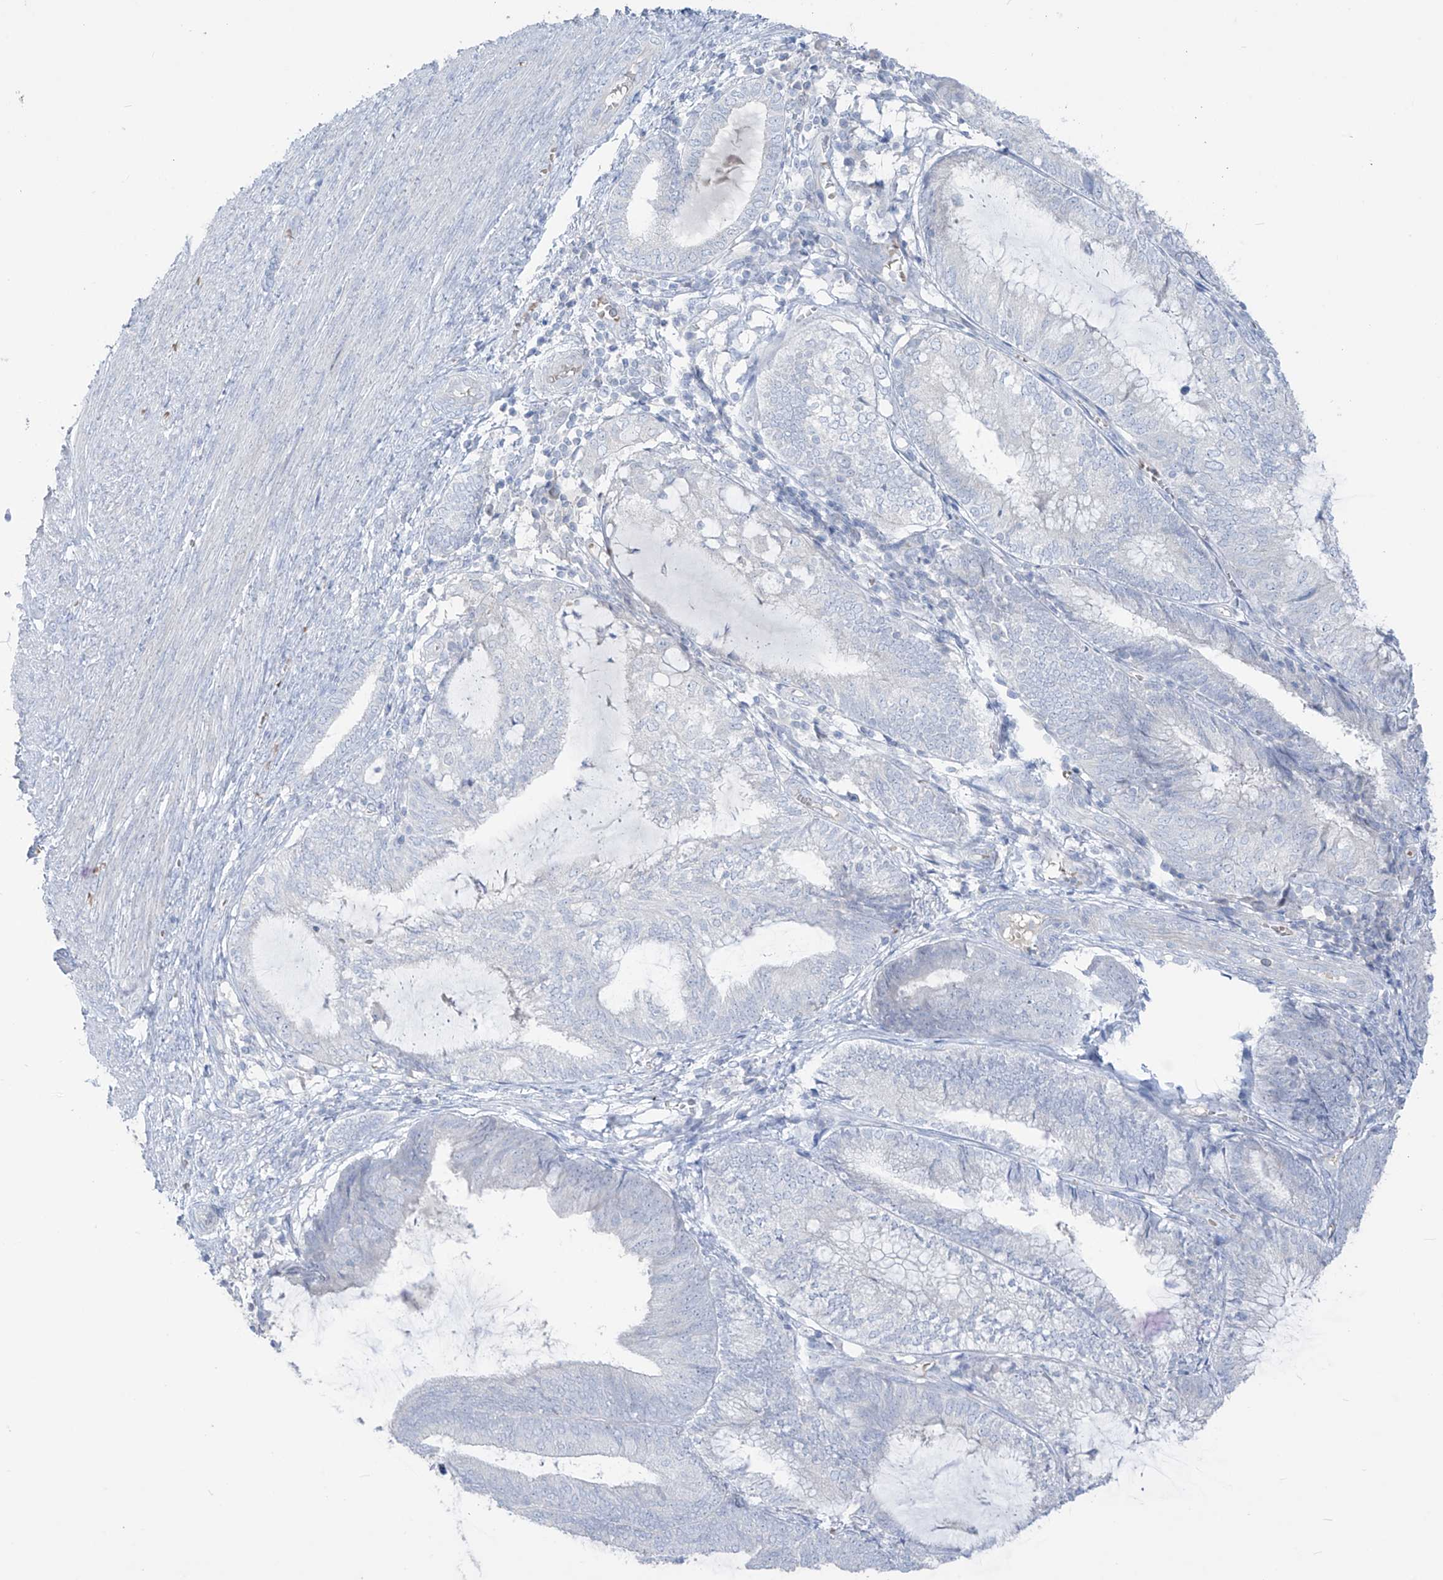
{"staining": {"intensity": "negative", "quantity": "none", "location": "none"}, "tissue": "endometrial cancer", "cell_type": "Tumor cells", "image_type": "cancer", "snomed": [{"axis": "morphology", "description": "Adenocarcinoma, NOS"}, {"axis": "topography", "description": "Endometrium"}], "caption": "The image shows no significant staining in tumor cells of endometrial adenocarcinoma.", "gene": "ASPRV1", "patient": {"sex": "female", "age": 81}}